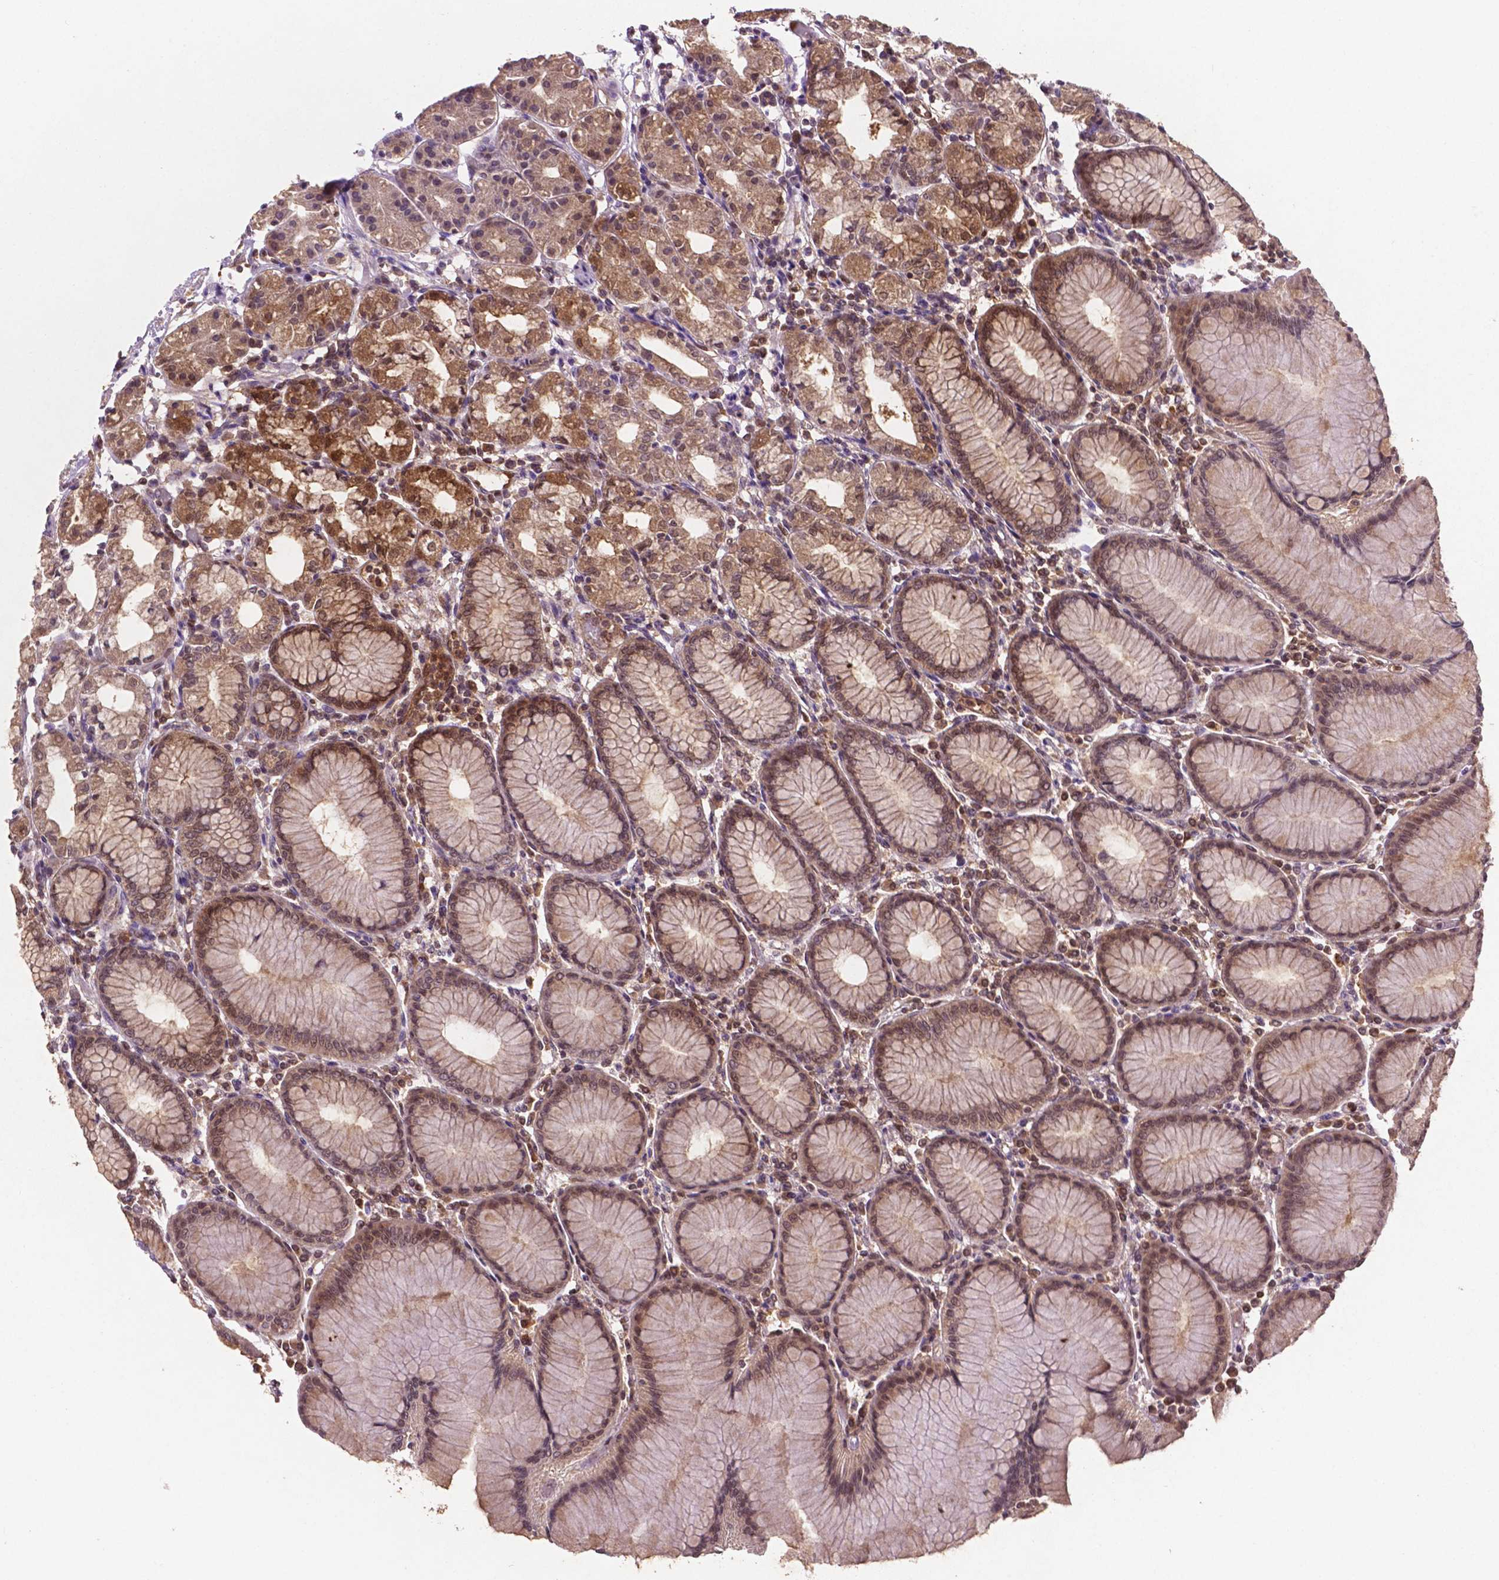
{"staining": {"intensity": "moderate", "quantity": ">75%", "location": "cytoplasmic/membranous,nuclear"}, "tissue": "stomach", "cell_type": "Glandular cells", "image_type": "normal", "snomed": [{"axis": "morphology", "description": "Normal tissue, NOS"}, {"axis": "topography", "description": "Skeletal muscle"}, {"axis": "topography", "description": "Stomach"}], "caption": "Immunohistochemistry (IHC) (DAB (3,3'-diaminobenzidine)) staining of normal human stomach displays moderate cytoplasmic/membranous,nuclear protein staining in about >75% of glandular cells.", "gene": "UBE2L6", "patient": {"sex": "female", "age": 57}}